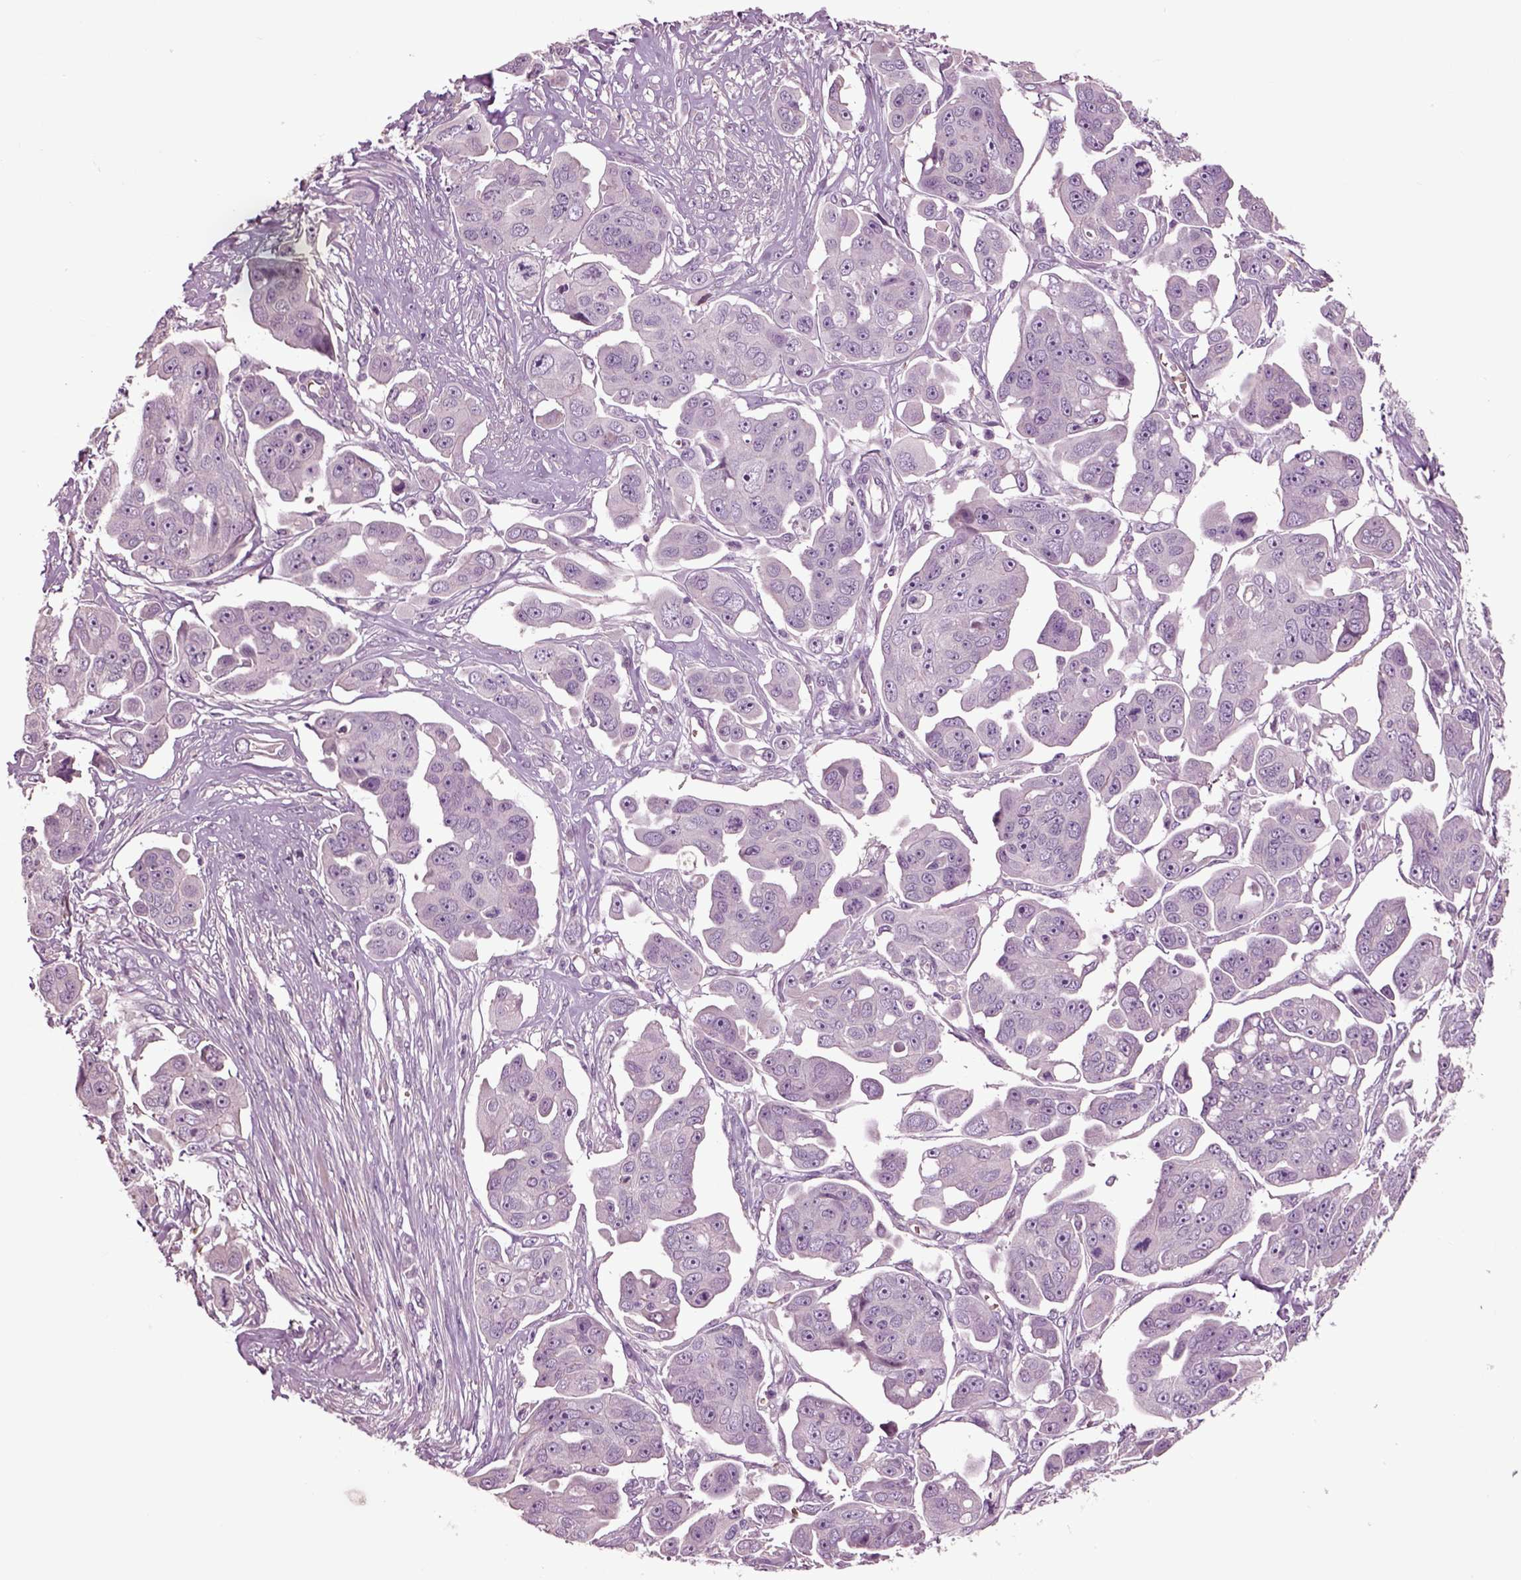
{"staining": {"intensity": "negative", "quantity": "none", "location": "none"}, "tissue": "ovarian cancer", "cell_type": "Tumor cells", "image_type": "cancer", "snomed": [{"axis": "morphology", "description": "Carcinoma, endometroid"}, {"axis": "topography", "description": "Ovary"}], "caption": "Ovarian cancer stained for a protein using IHC exhibits no expression tumor cells.", "gene": "CHGB", "patient": {"sex": "female", "age": 70}}